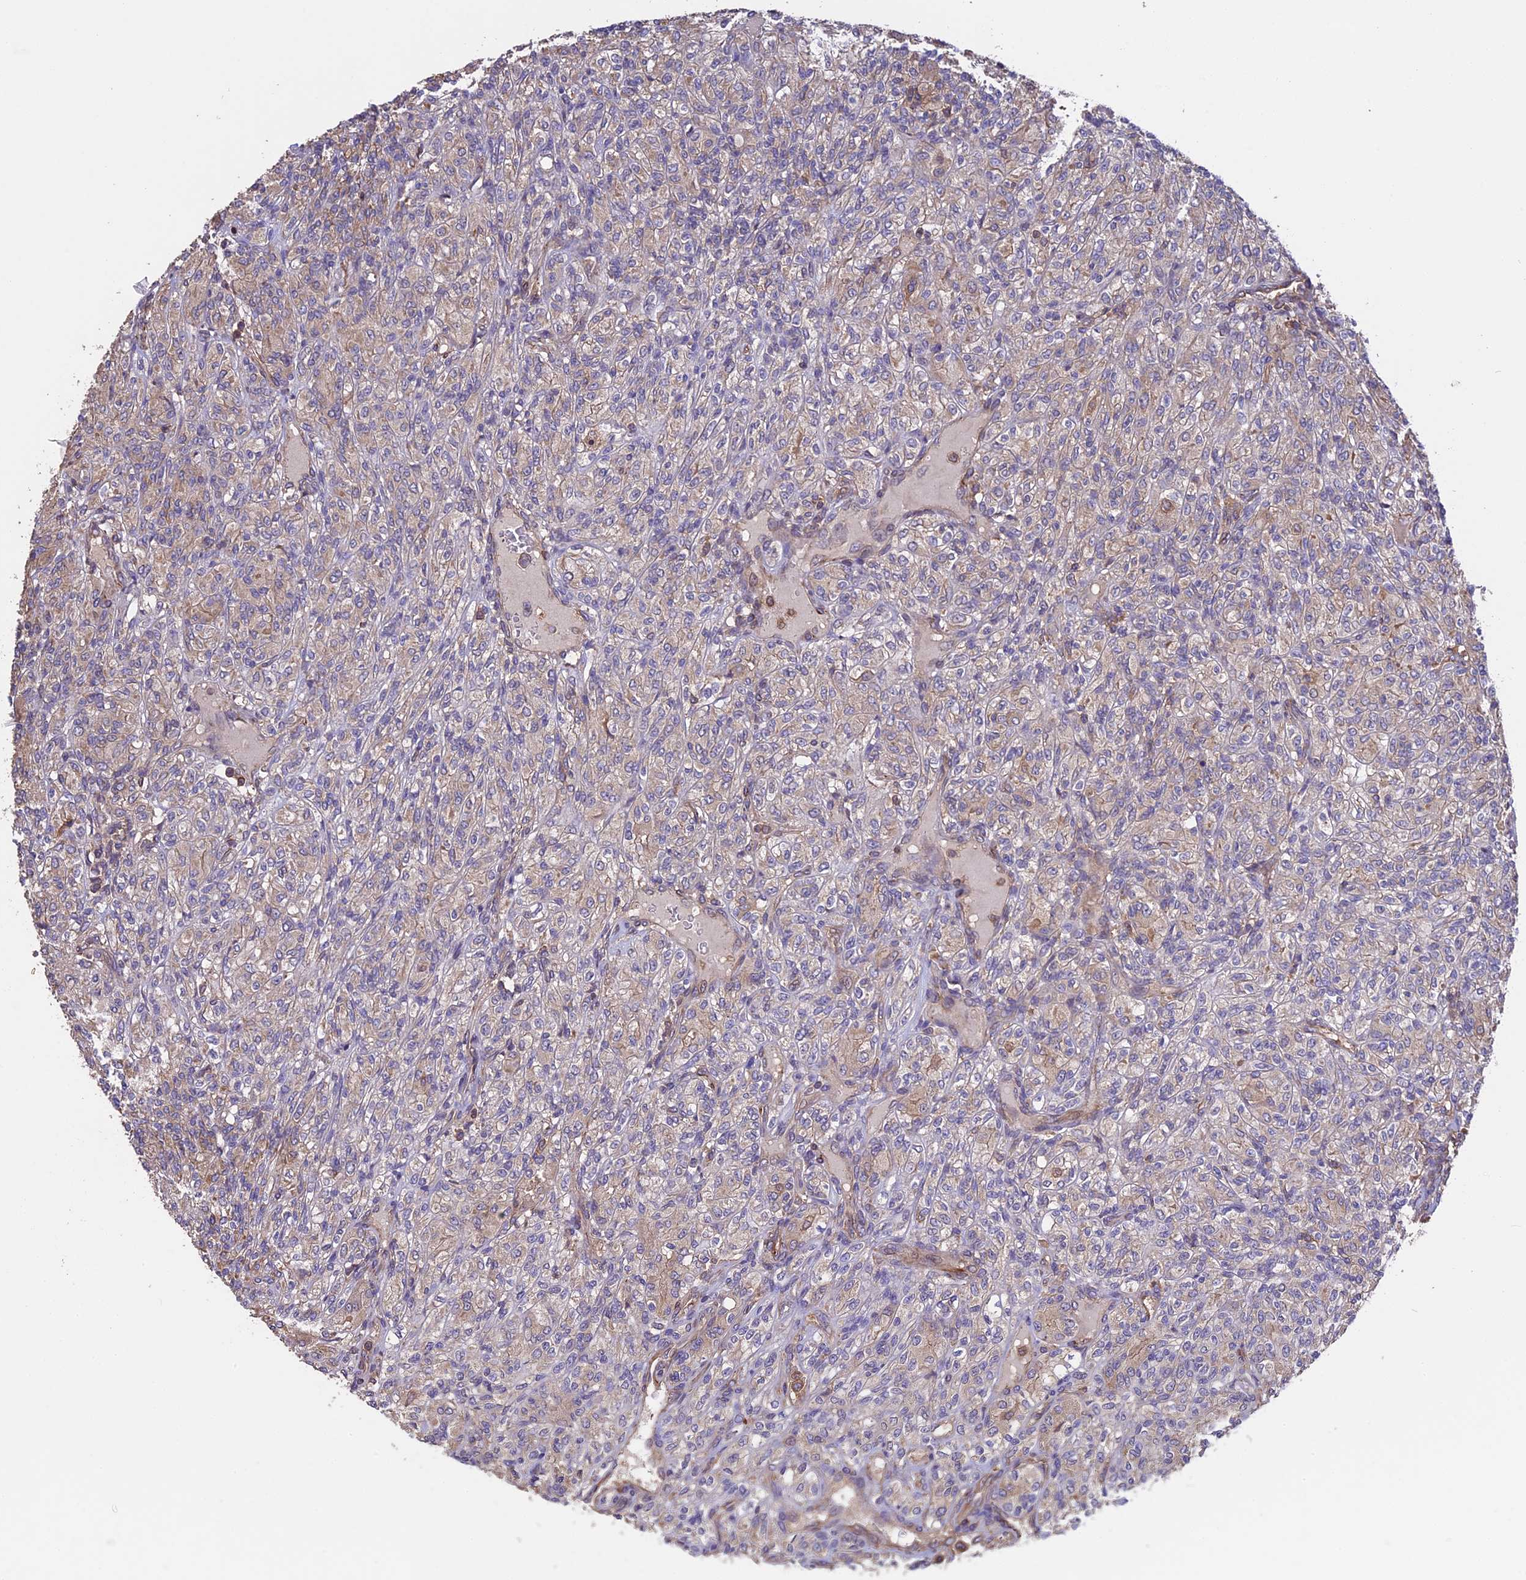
{"staining": {"intensity": "weak", "quantity": "25%-75%", "location": "cytoplasmic/membranous"}, "tissue": "renal cancer", "cell_type": "Tumor cells", "image_type": "cancer", "snomed": [{"axis": "morphology", "description": "Adenocarcinoma, NOS"}, {"axis": "topography", "description": "Kidney"}], "caption": "This micrograph exhibits immunohistochemistry staining of adenocarcinoma (renal), with low weak cytoplasmic/membranous staining in about 25%-75% of tumor cells.", "gene": "GAS8", "patient": {"sex": "male", "age": 77}}